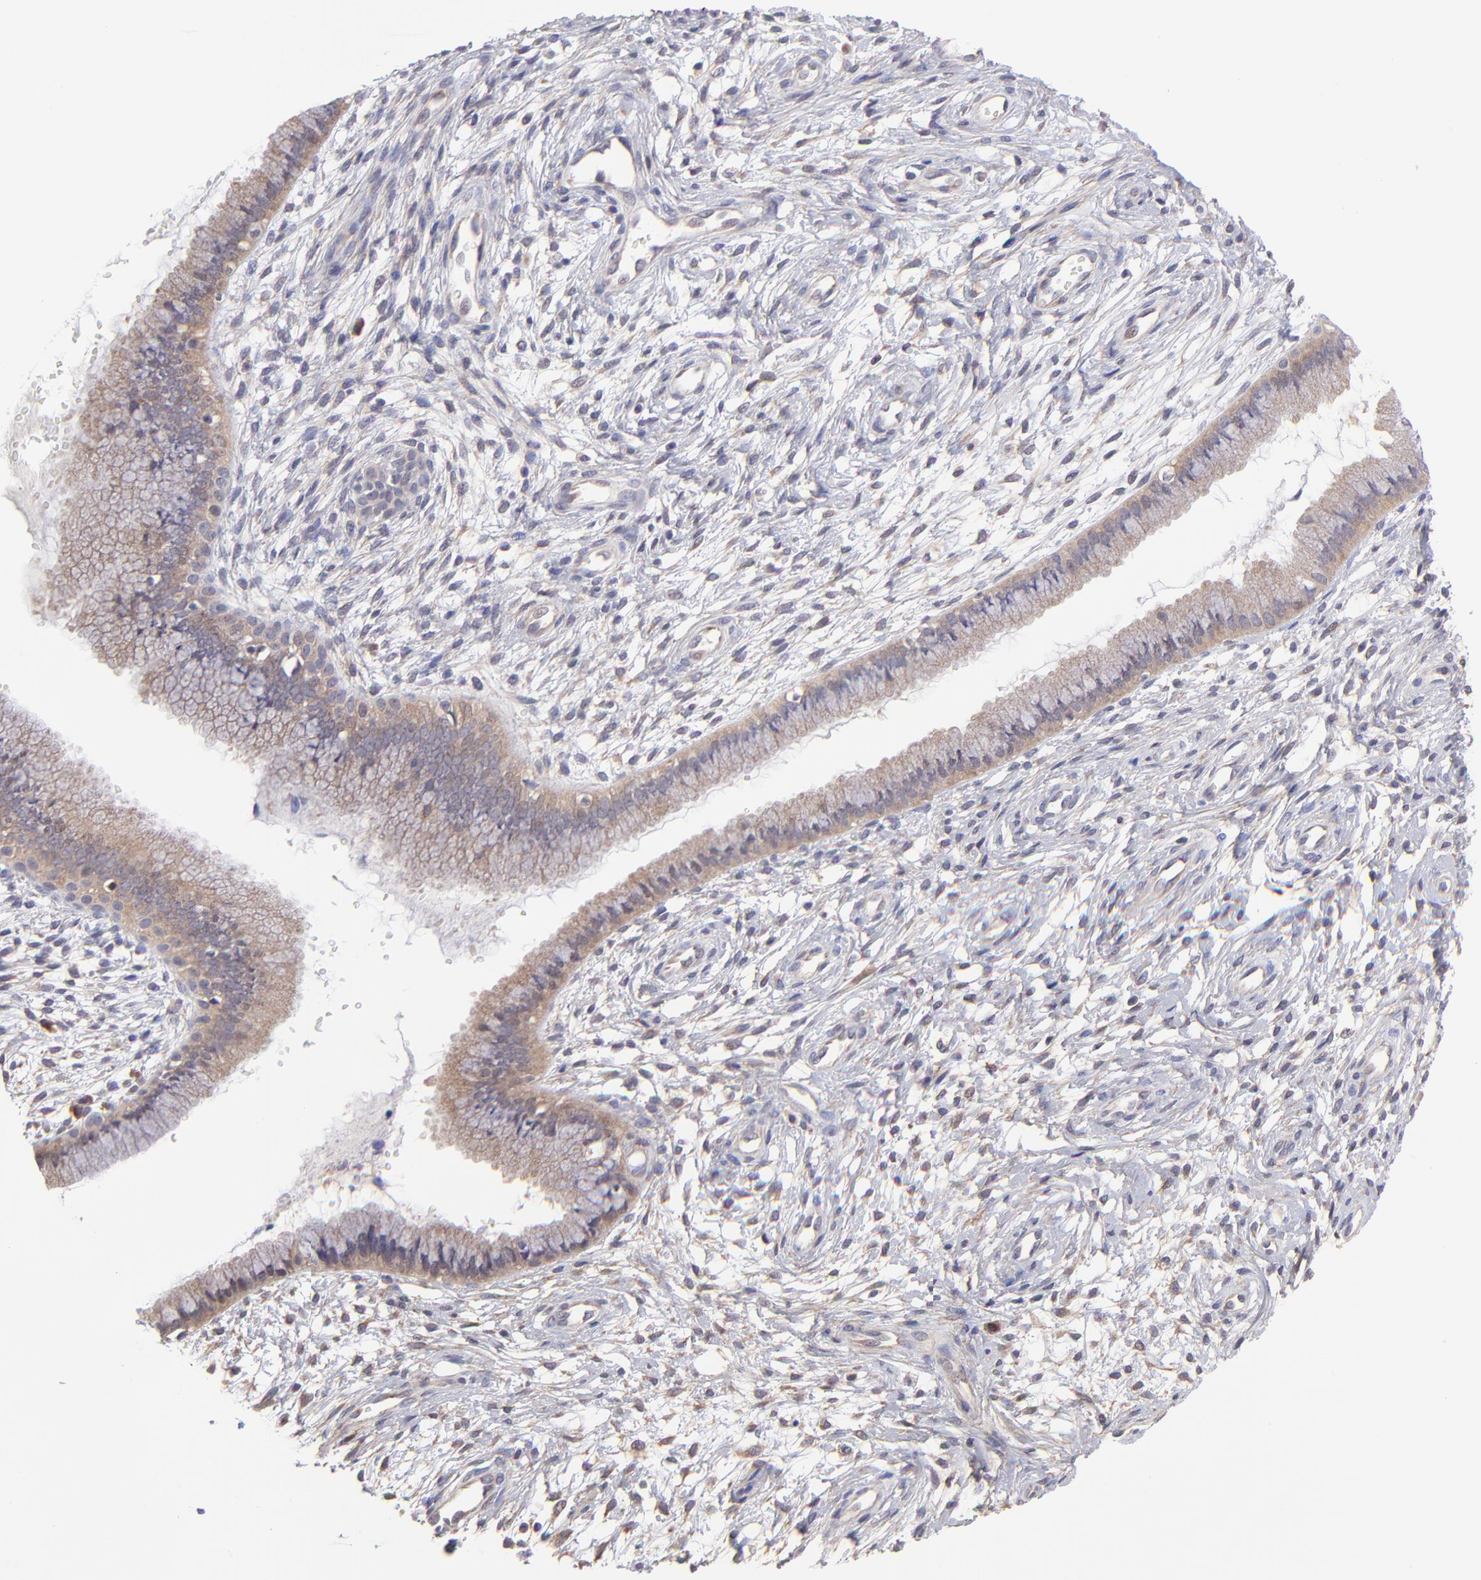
{"staining": {"intensity": "moderate", "quantity": ">75%", "location": "cytoplasmic/membranous"}, "tissue": "cervix", "cell_type": "Glandular cells", "image_type": "normal", "snomed": [{"axis": "morphology", "description": "Normal tissue, NOS"}, {"axis": "topography", "description": "Cervix"}], "caption": "The photomicrograph demonstrates immunohistochemical staining of unremarkable cervix. There is moderate cytoplasmic/membranous expression is appreciated in about >75% of glandular cells.", "gene": "NSF", "patient": {"sex": "female", "age": 39}}